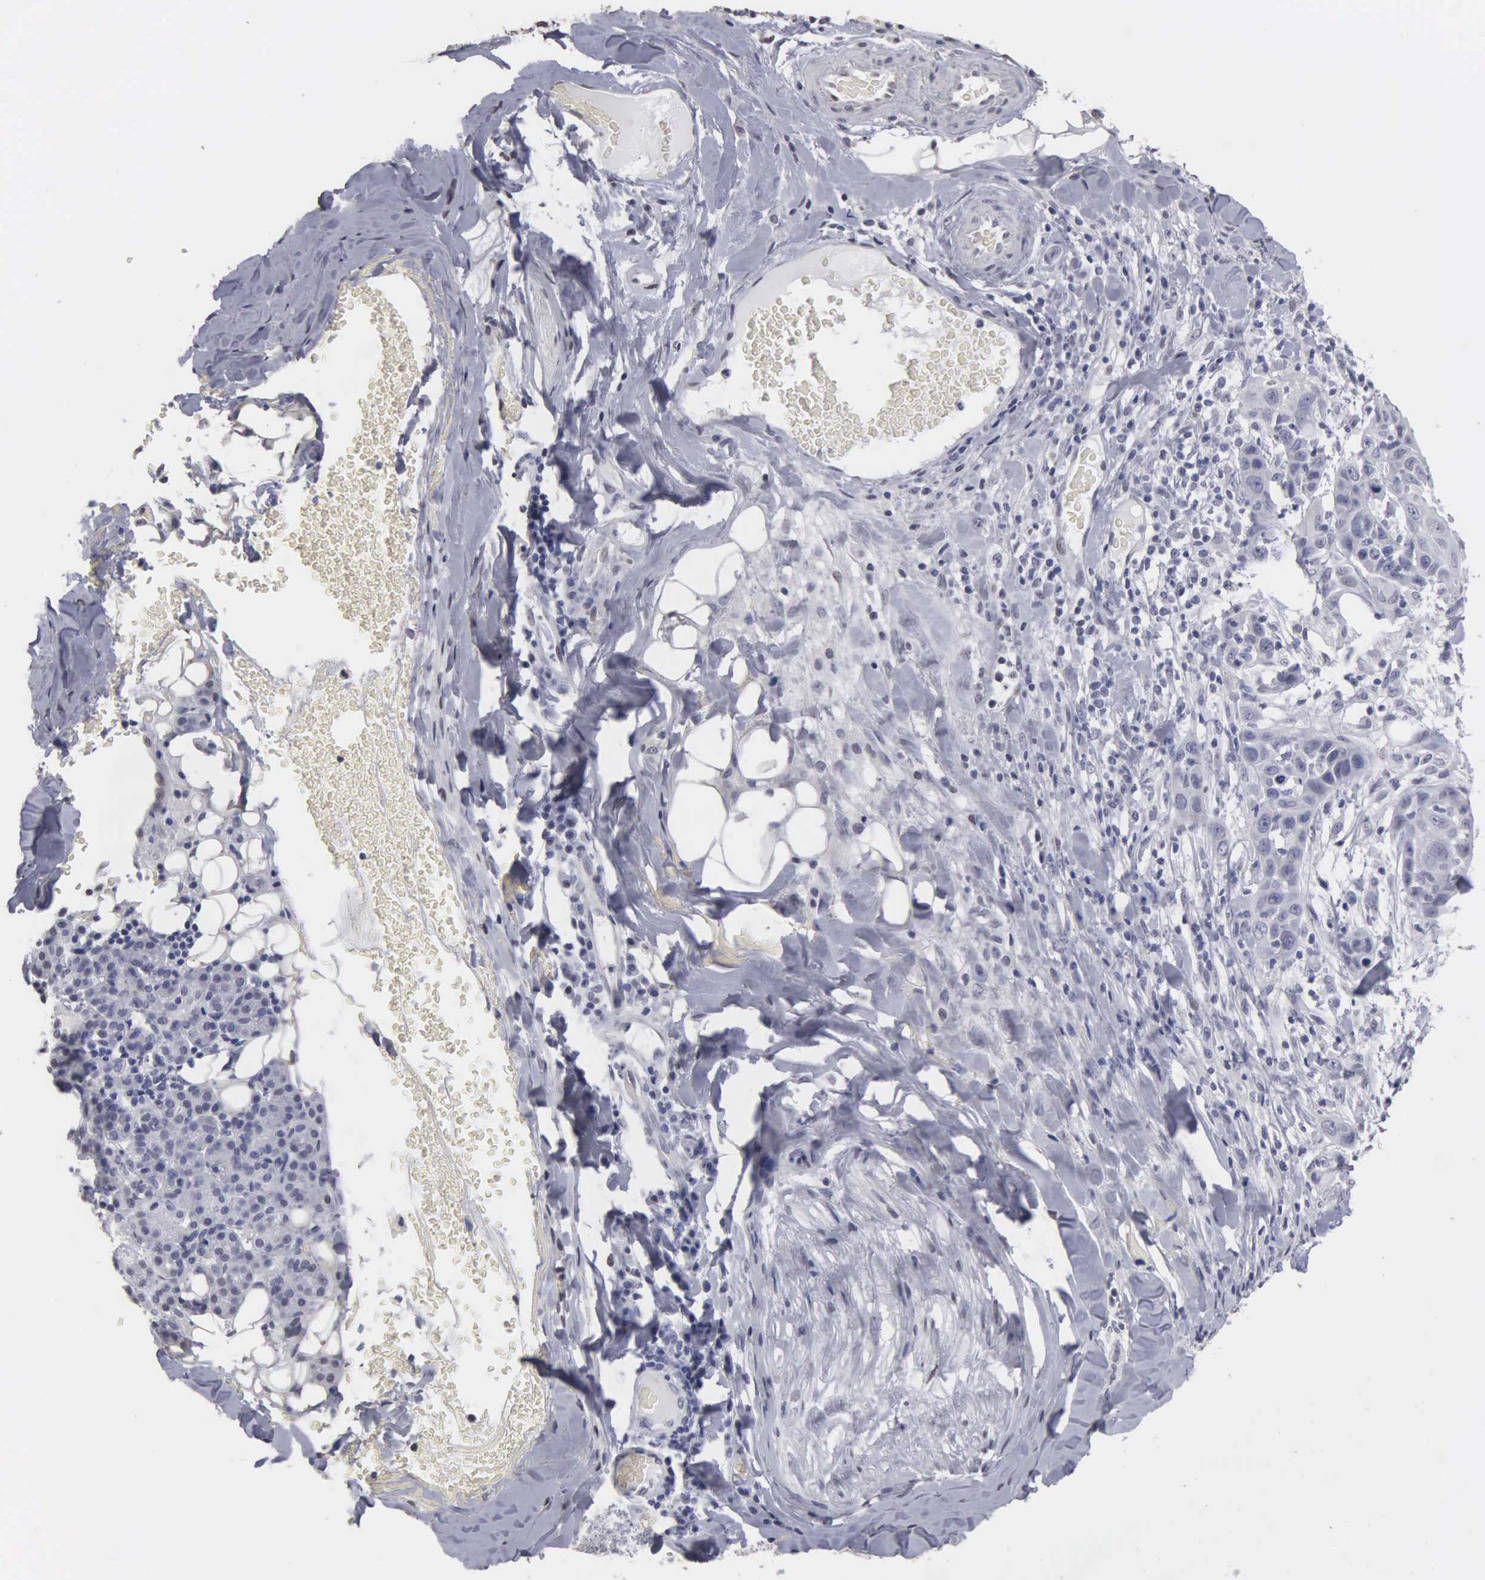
{"staining": {"intensity": "negative", "quantity": "none", "location": "none"}, "tissue": "skin cancer", "cell_type": "Tumor cells", "image_type": "cancer", "snomed": [{"axis": "morphology", "description": "Squamous cell carcinoma, NOS"}, {"axis": "topography", "description": "Skin"}], "caption": "Immunohistochemical staining of human skin squamous cell carcinoma displays no significant expression in tumor cells.", "gene": "UPB1", "patient": {"sex": "male", "age": 84}}